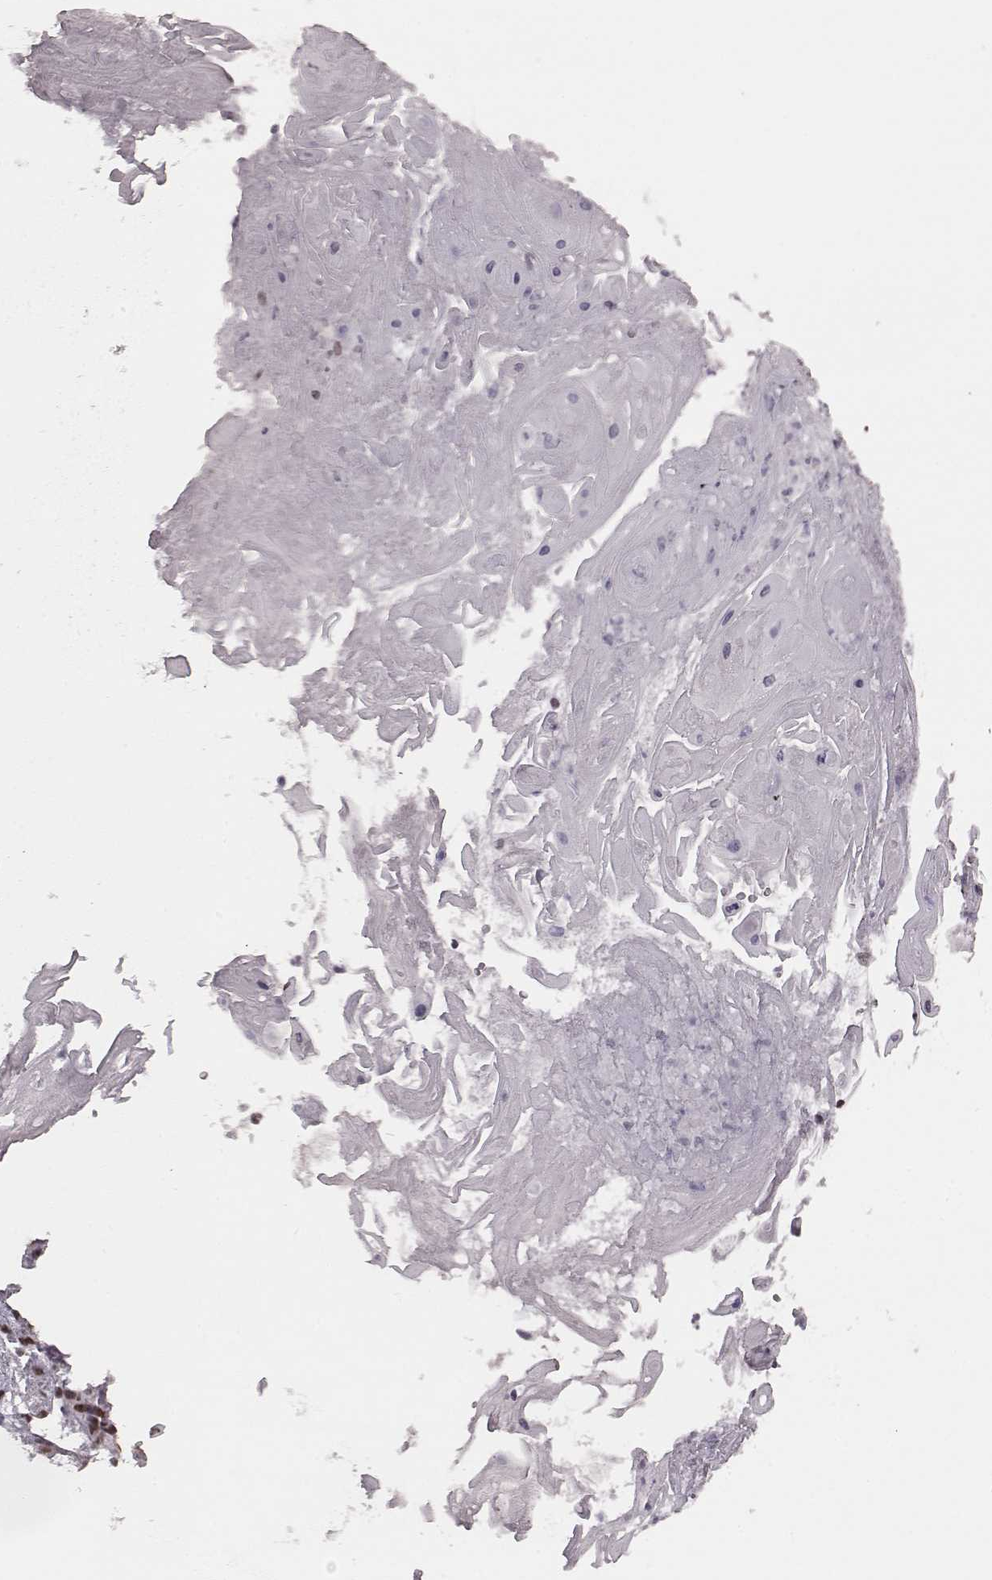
{"staining": {"intensity": "strong", "quantity": ">75%", "location": "nuclear"}, "tissue": "skin cancer", "cell_type": "Tumor cells", "image_type": "cancer", "snomed": [{"axis": "morphology", "description": "Squamous cell carcinoma, NOS"}, {"axis": "topography", "description": "Skin"}], "caption": "Protein expression by IHC demonstrates strong nuclear staining in approximately >75% of tumor cells in squamous cell carcinoma (skin).", "gene": "NR2C1", "patient": {"sex": "male", "age": 62}}